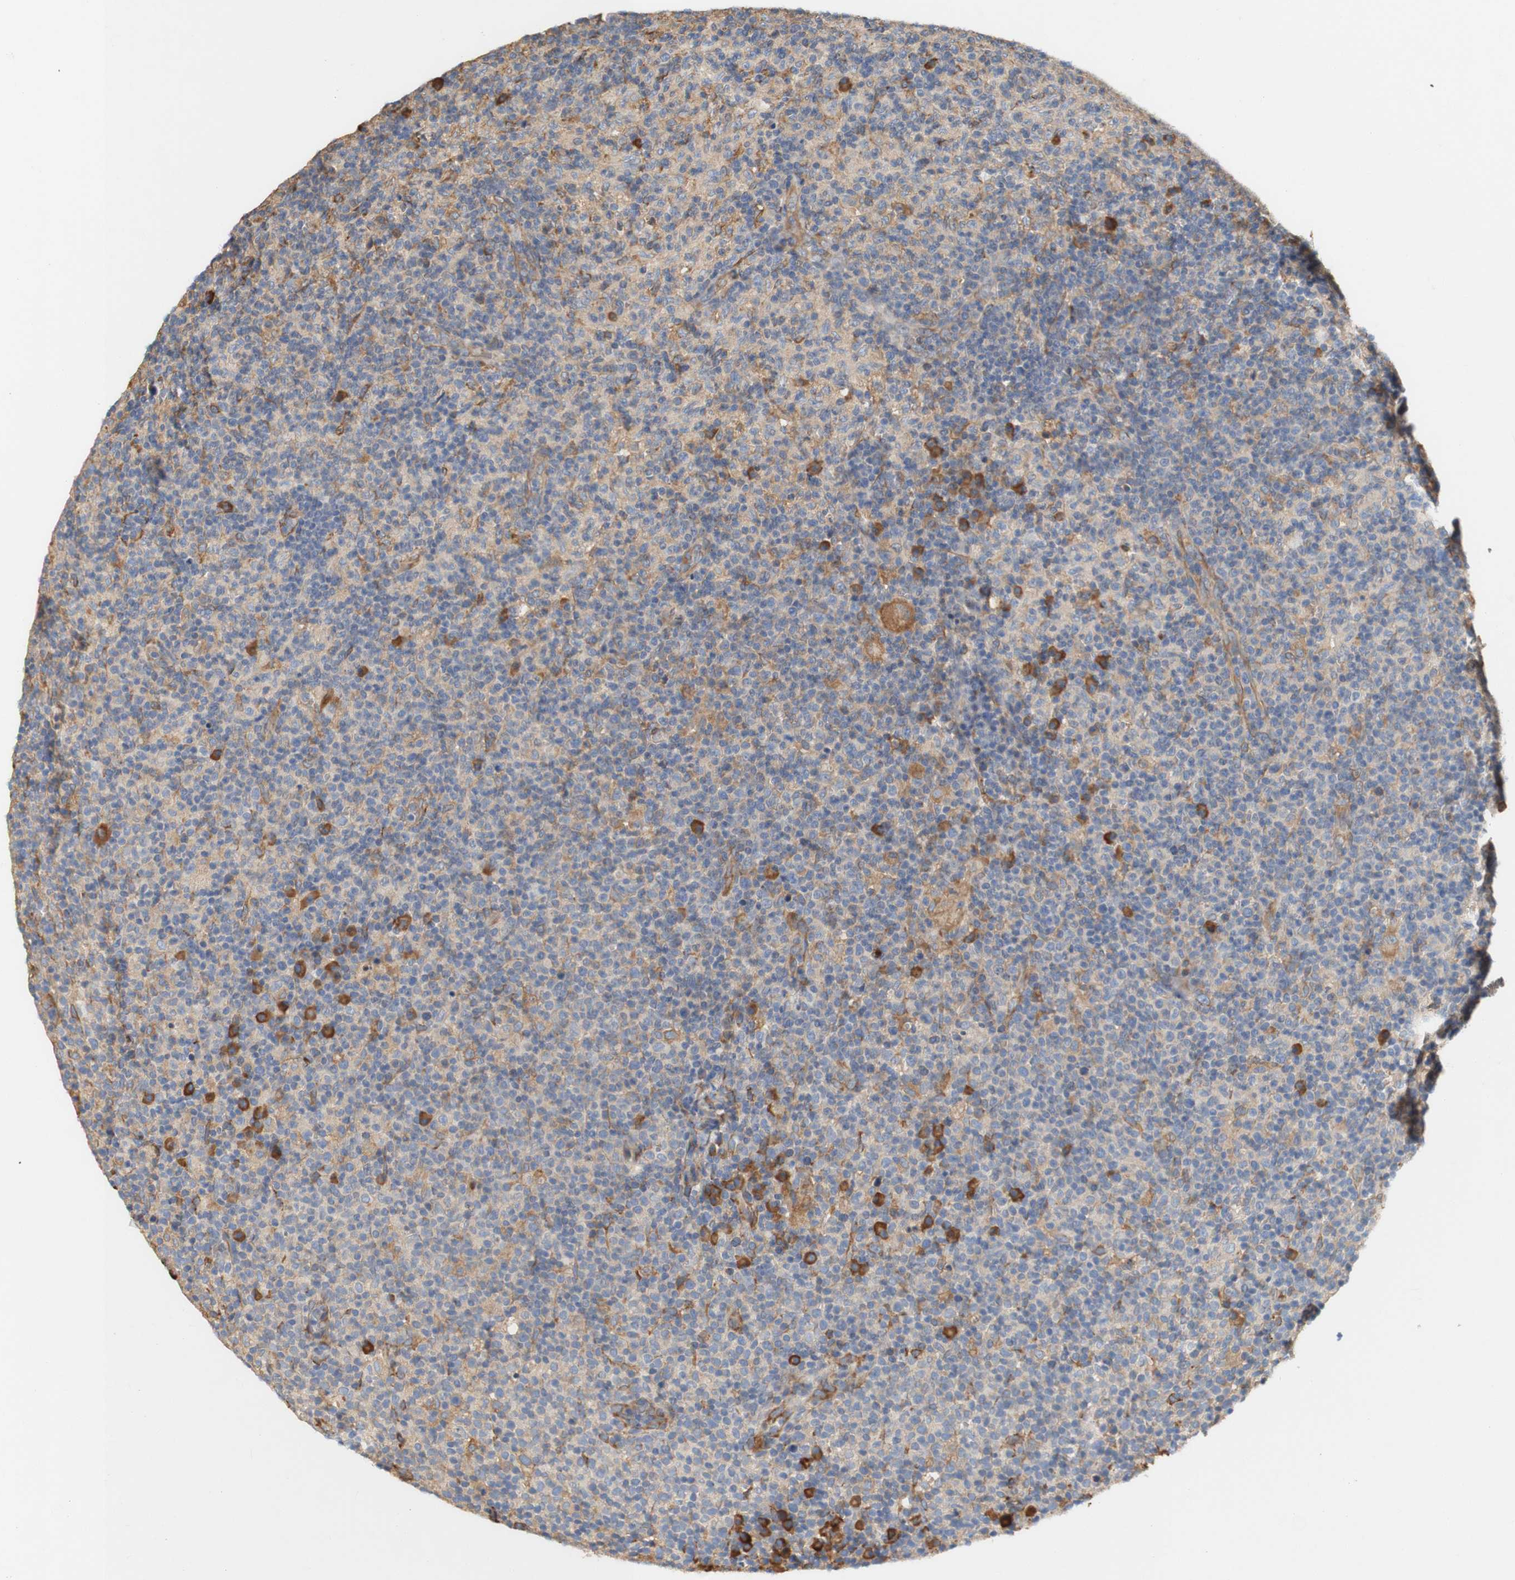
{"staining": {"intensity": "weak", "quantity": "25%-75%", "location": "cytoplasmic/membranous"}, "tissue": "lymph node", "cell_type": "Germinal center cells", "image_type": "normal", "snomed": [{"axis": "morphology", "description": "Normal tissue, NOS"}, {"axis": "morphology", "description": "Inflammation, NOS"}, {"axis": "topography", "description": "Lymph node"}], "caption": "Immunohistochemical staining of normal human lymph node exhibits low levels of weak cytoplasmic/membranous expression in approximately 25%-75% of germinal center cells. Using DAB (3,3'-diaminobenzidine) (brown) and hematoxylin (blue) stains, captured at high magnification using brightfield microscopy.", "gene": "EIF2AK4", "patient": {"sex": "male", "age": 55}}